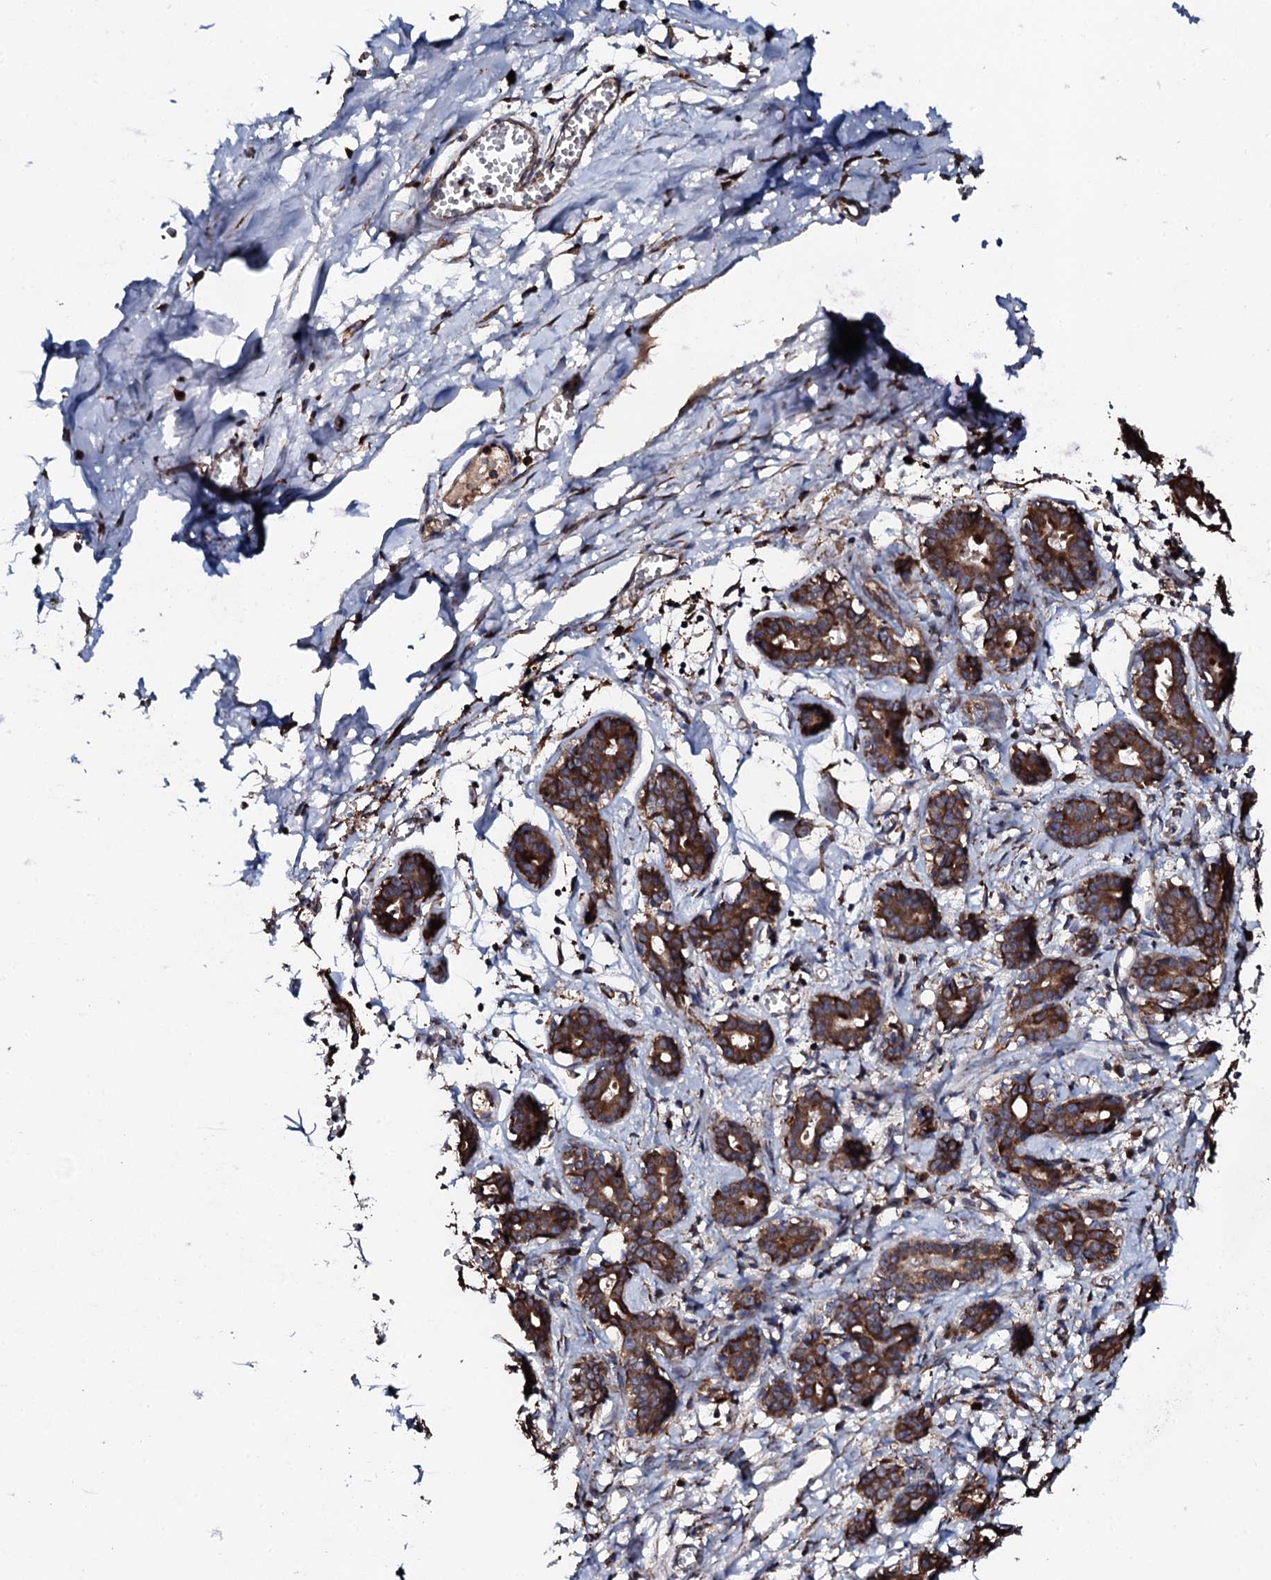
{"staining": {"intensity": "moderate", "quantity": ">75%", "location": "cytoplasmic/membranous"}, "tissue": "breast", "cell_type": "Adipocytes", "image_type": "normal", "snomed": [{"axis": "morphology", "description": "Normal tissue, NOS"}, {"axis": "topography", "description": "Breast"}], "caption": "Immunohistochemistry staining of normal breast, which reveals medium levels of moderate cytoplasmic/membranous staining in about >75% of adipocytes indicating moderate cytoplasmic/membranous protein positivity. The staining was performed using DAB (brown) for protein detection and nuclei were counterstained in hematoxylin (blue).", "gene": "CKAP5", "patient": {"sex": "female", "age": 27}}